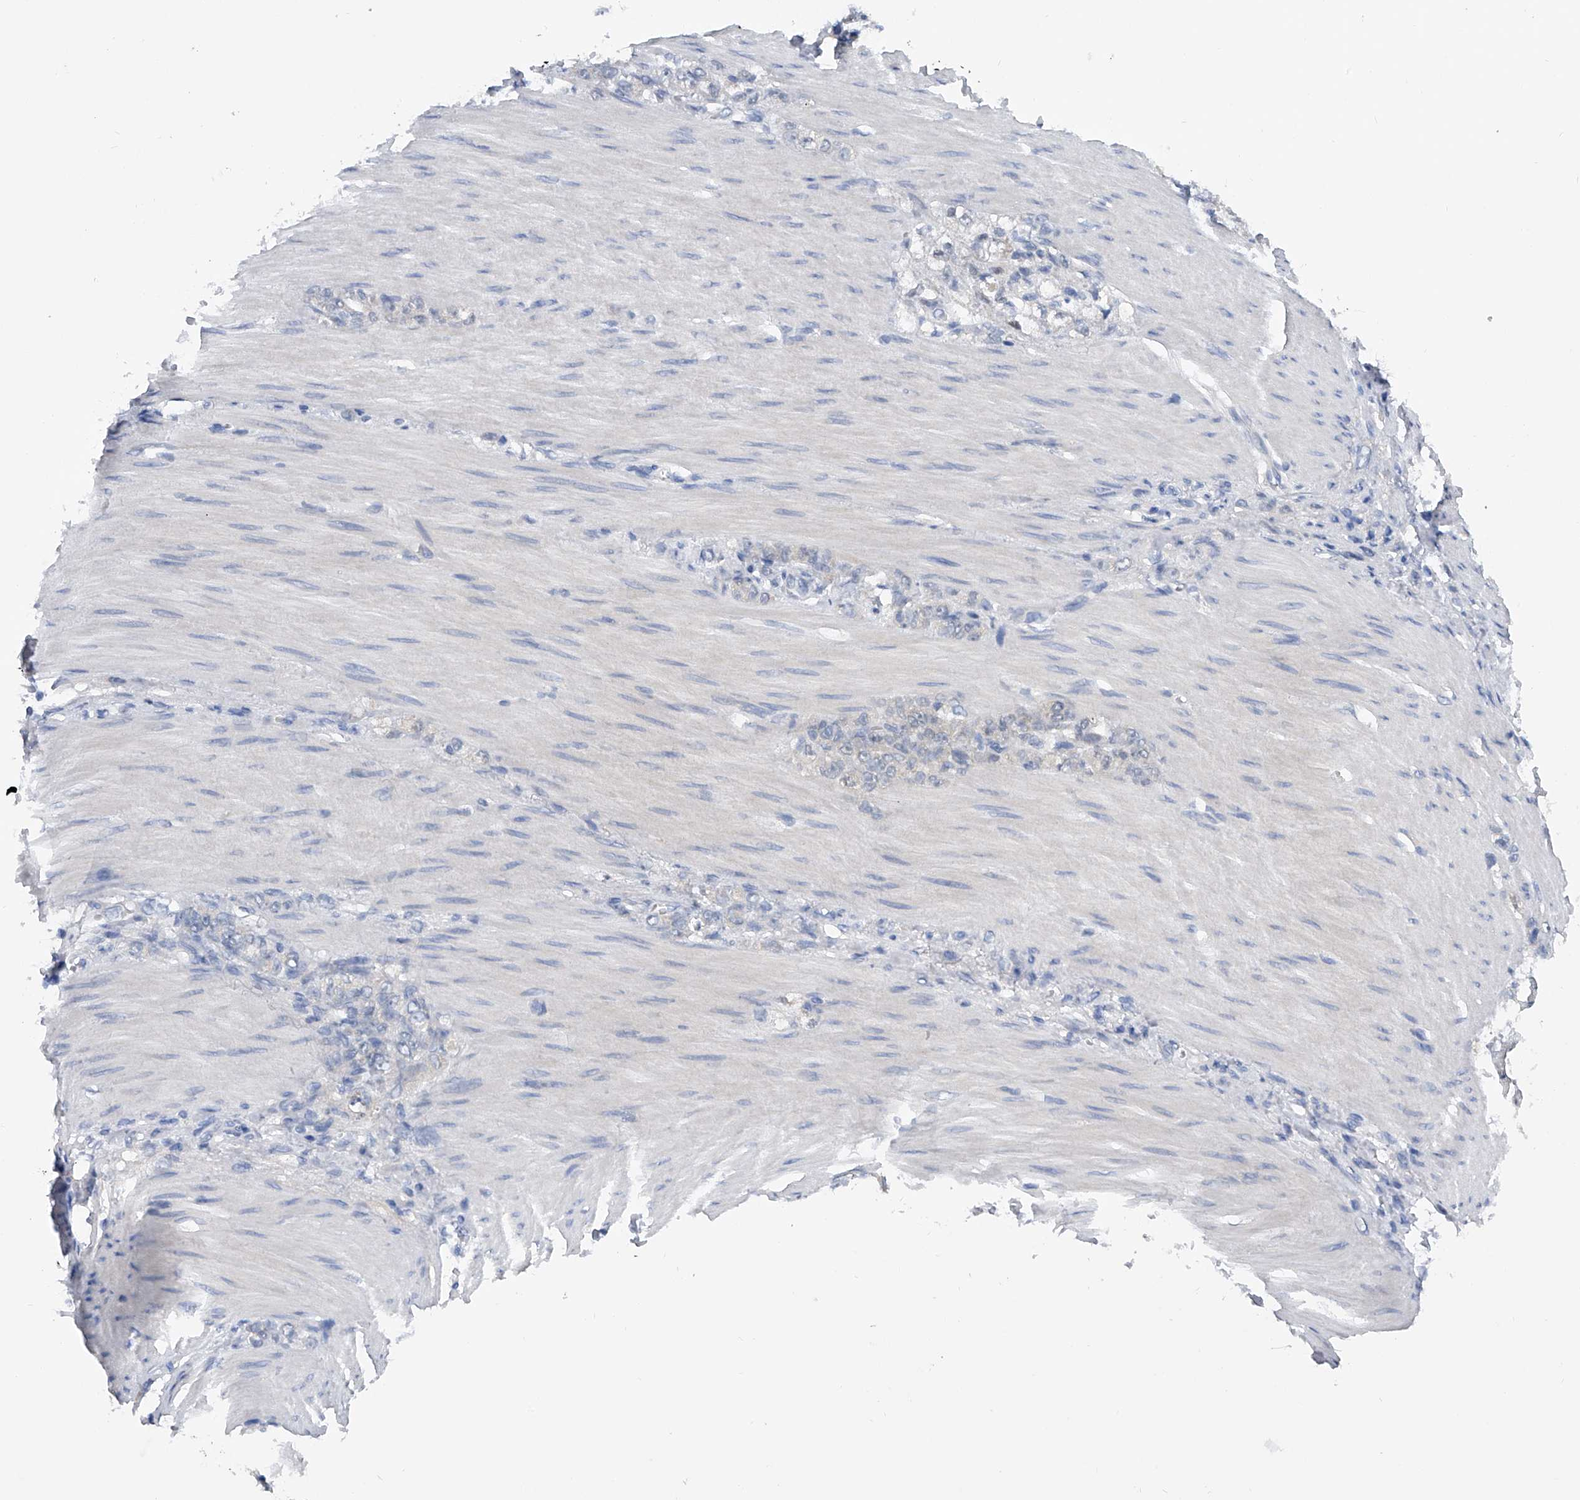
{"staining": {"intensity": "negative", "quantity": "none", "location": "none"}, "tissue": "stomach cancer", "cell_type": "Tumor cells", "image_type": "cancer", "snomed": [{"axis": "morphology", "description": "Normal tissue, NOS"}, {"axis": "morphology", "description": "Adenocarcinoma, NOS"}, {"axis": "topography", "description": "Stomach"}], "caption": "This is an immunohistochemistry photomicrograph of human adenocarcinoma (stomach). There is no positivity in tumor cells.", "gene": "PGM3", "patient": {"sex": "male", "age": 82}}